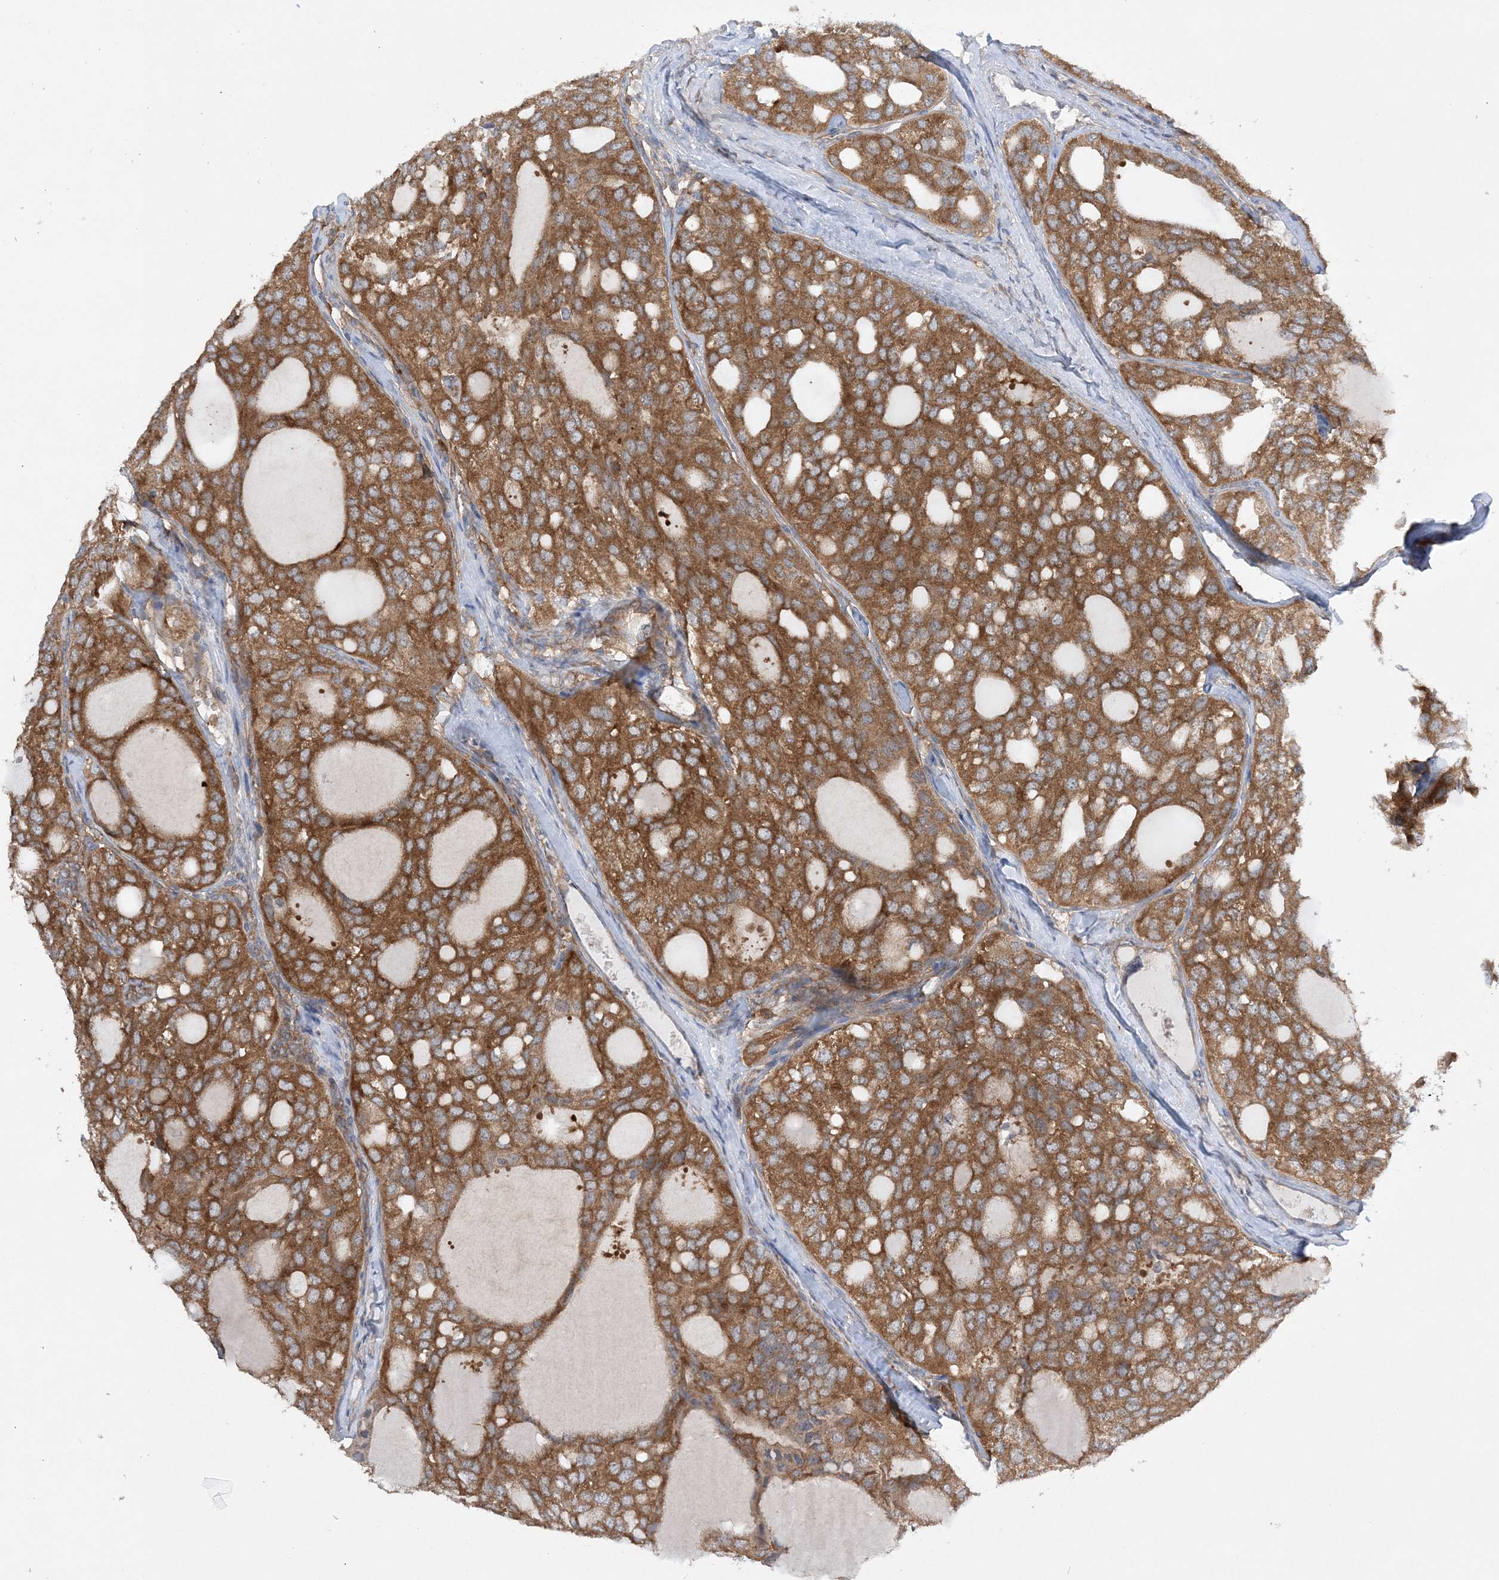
{"staining": {"intensity": "moderate", "quantity": ">75%", "location": "cytoplasmic/membranous"}, "tissue": "thyroid cancer", "cell_type": "Tumor cells", "image_type": "cancer", "snomed": [{"axis": "morphology", "description": "Follicular adenoma carcinoma, NOS"}, {"axis": "topography", "description": "Thyroid gland"}], "caption": "Immunohistochemical staining of thyroid cancer (follicular adenoma carcinoma) shows moderate cytoplasmic/membranous protein expression in about >75% of tumor cells. The staining was performed using DAB (3,3'-diaminobenzidine) to visualize the protein expression in brown, while the nuclei were stained in blue with hematoxylin (Magnification: 20x).", "gene": "ACAP2", "patient": {"sex": "male", "age": 75}}